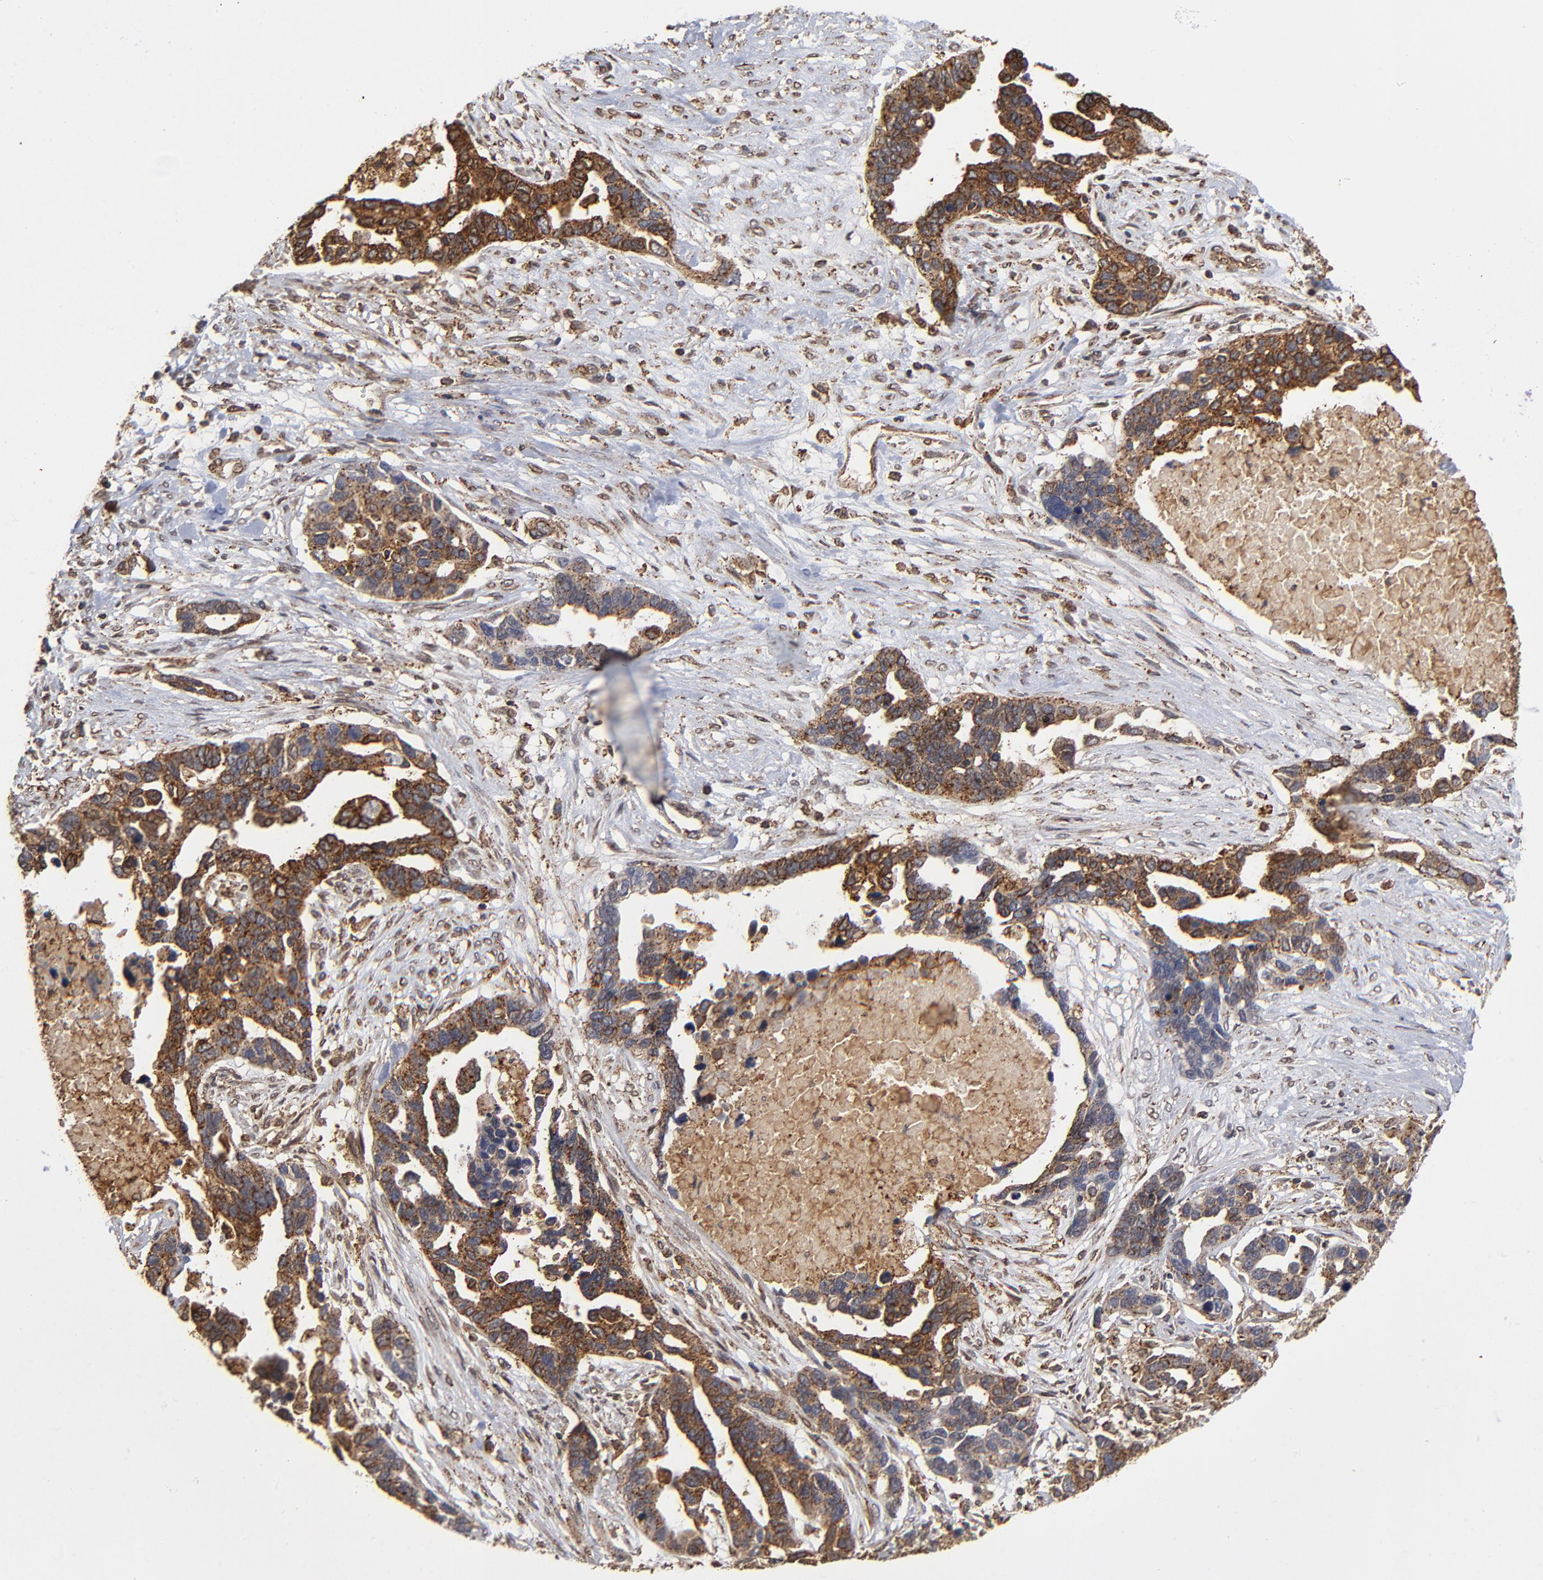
{"staining": {"intensity": "strong", "quantity": ">75%", "location": "cytoplasmic/membranous"}, "tissue": "ovarian cancer", "cell_type": "Tumor cells", "image_type": "cancer", "snomed": [{"axis": "morphology", "description": "Cystadenocarcinoma, serous, NOS"}, {"axis": "topography", "description": "Ovary"}], "caption": "Protein expression by immunohistochemistry (IHC) demonstrates strong cytoplasmic/membranous staining in approximately >75% of tumor cells in ovarian cancer (serous cystadenocarcinoma). (Brightfield microscopy of DAB IHC at high magnification).", "gene": "ASB8", "patient": {"sex": "female", "age": 54}}